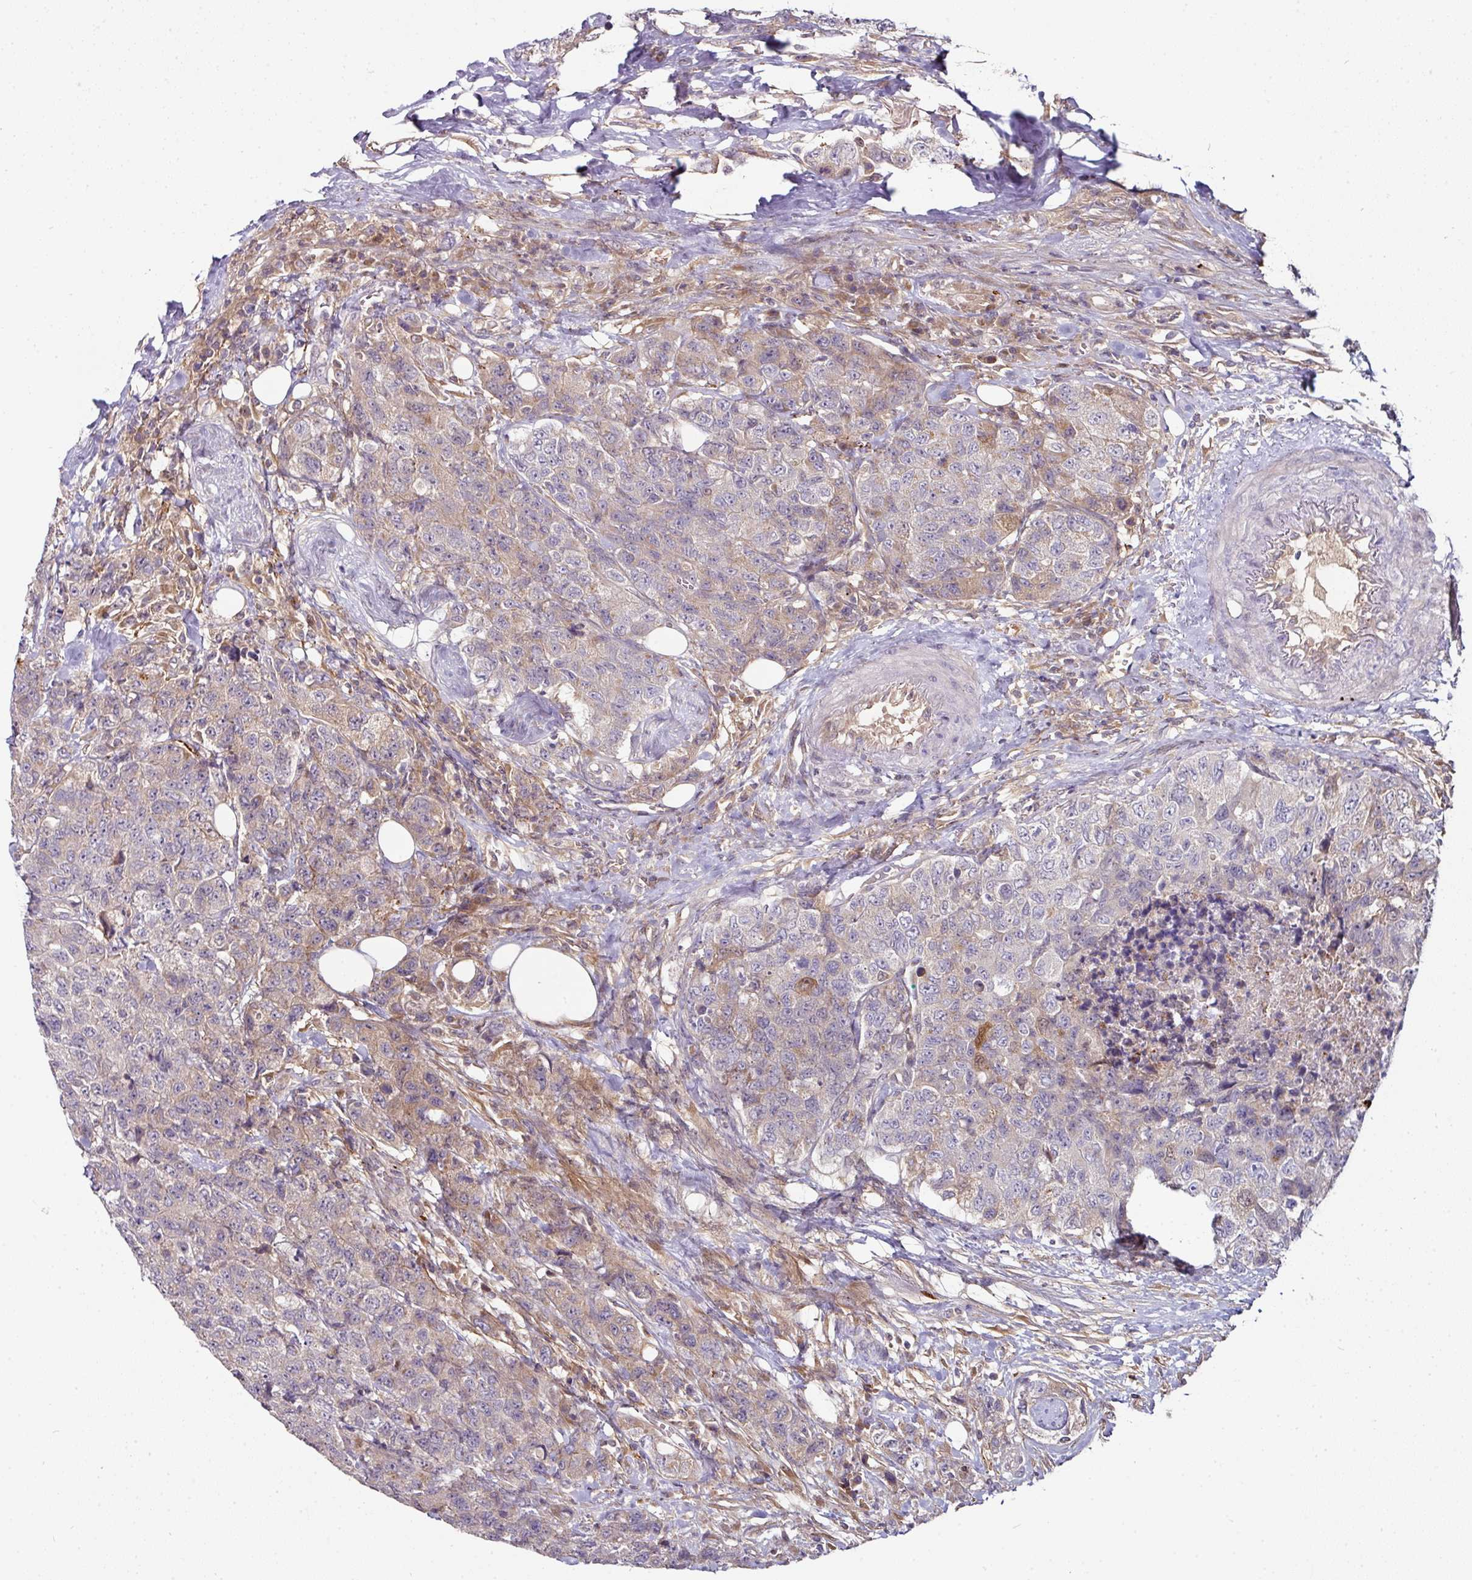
{"staining": {"intensity": "weak", "quantity": "25%-75%", "location": "cytoplasmic/membranous"}, "tissue": "urothelial cancer", "cell_type": "Tumor cells", "image_type": "cancer", "snomed": [{"axis": "morphology", "description": "Urothelial carcinoma, High grade"}, {"axis": "topography", "description": "Urinary bladder"}], "caption": "Human urothelial cancer stained with a protein marker demonstrates weak staining in tumor cells.", "gene": "CTDSP2", "patient": {"sex": "female", "age": 78}}